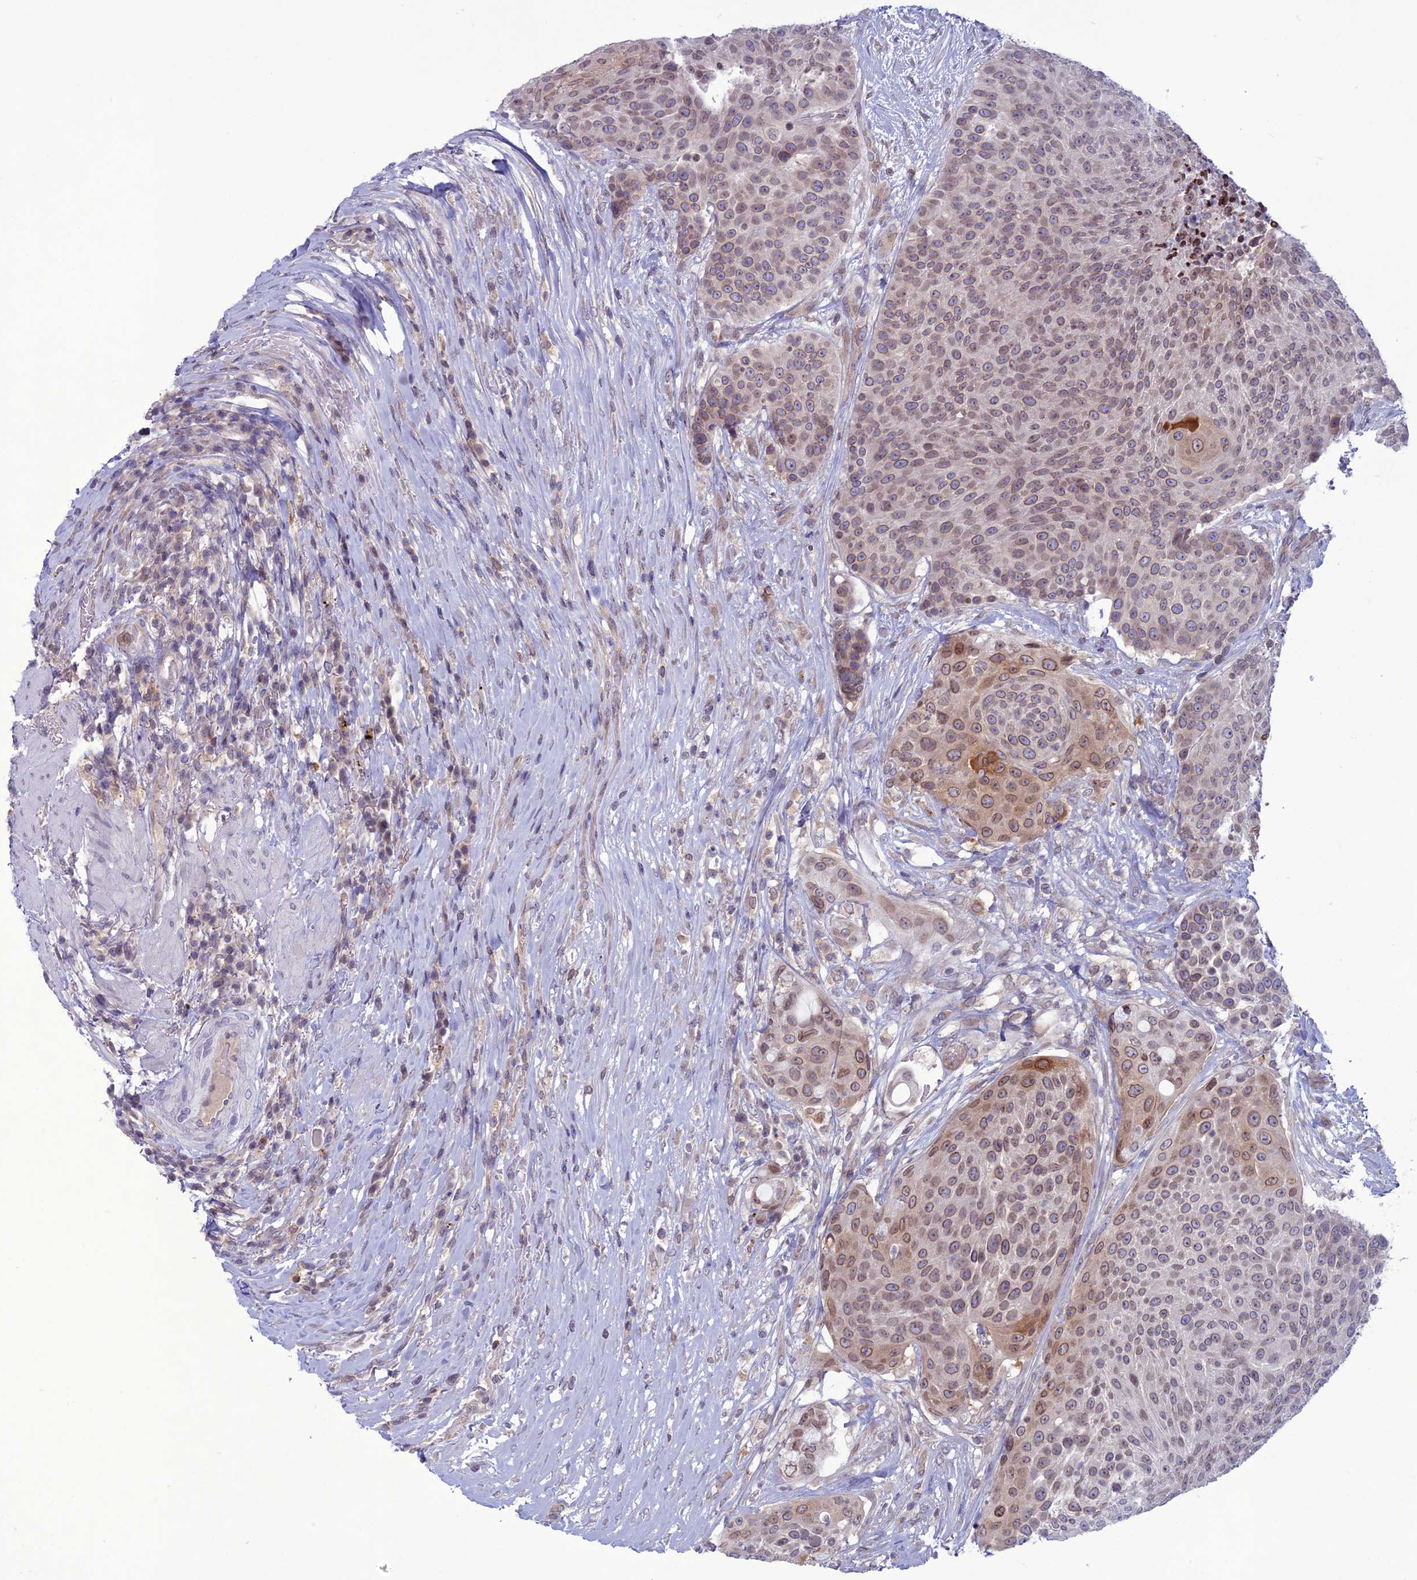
{"staining": {"intensity": "moderate", "quantity": ">75%", "location": "cytoplasmic/membranous,nuclear"}, "tissue": "urothelial cancer", "cell_type": "Tumor cells", "image_type": "cancer", "snomed": [{"axis": "morphology", "description": "Urothelial carcinoma, High grade"}, {"axis": "topography", "description": "Urinary bladder"}], "caption": "Immunohistochemical staining of urothelial carcinoma (high-grade) reveals medium levels of moderate cytoplasmic/membranous and nuclear expression in approximately >75% of tumor cells. The staining was performed using DAB to visualize the protein expression in brown, while the nuclei were stained in blue with hematoxylin (Magnification: 20x).", "gene": "WDR46", "patient": {"sex": "female", "age": 63}}